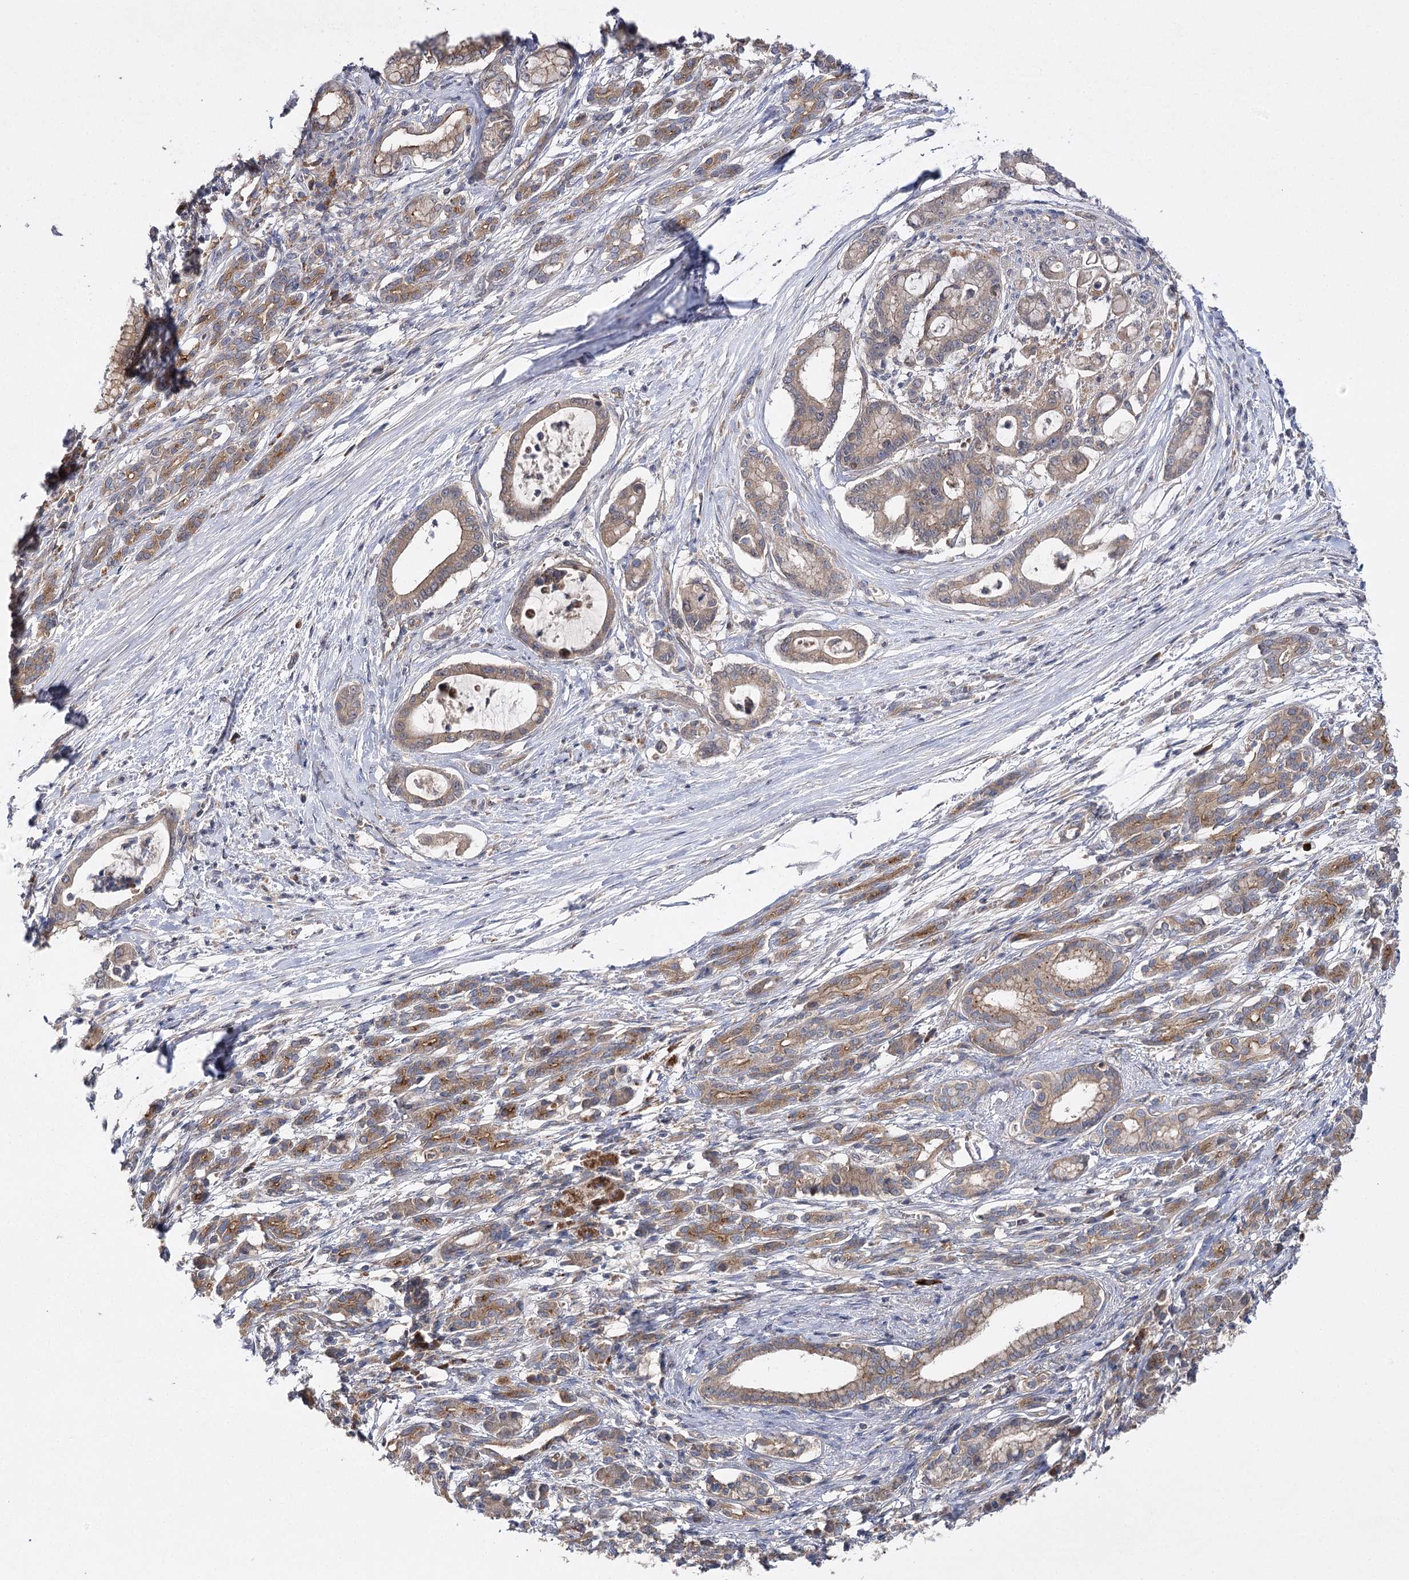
{"staining": {"intensity": "moderate", "quantity": ">75%", "location": "cytoplasmic/membranous"}, "tissue": "pancreatic cancer", "cell_type": "Tumor cells", "image_type": "cancer", "snomed": [{"axis": "morphology", "description": "Adenocarcinoma, NOS"}, {"axis": "topography", "description": "Pancreas"}], "caption": "A histopathology image showing moderate cytoplasmic/membranous staining in approximately >75% of tumor cells in adenocarcinoma (pancreatic), as visualized by brown immunohistochemical staining.", "gene": "BCR", "patient": {"sex": "female", "age": 55}}